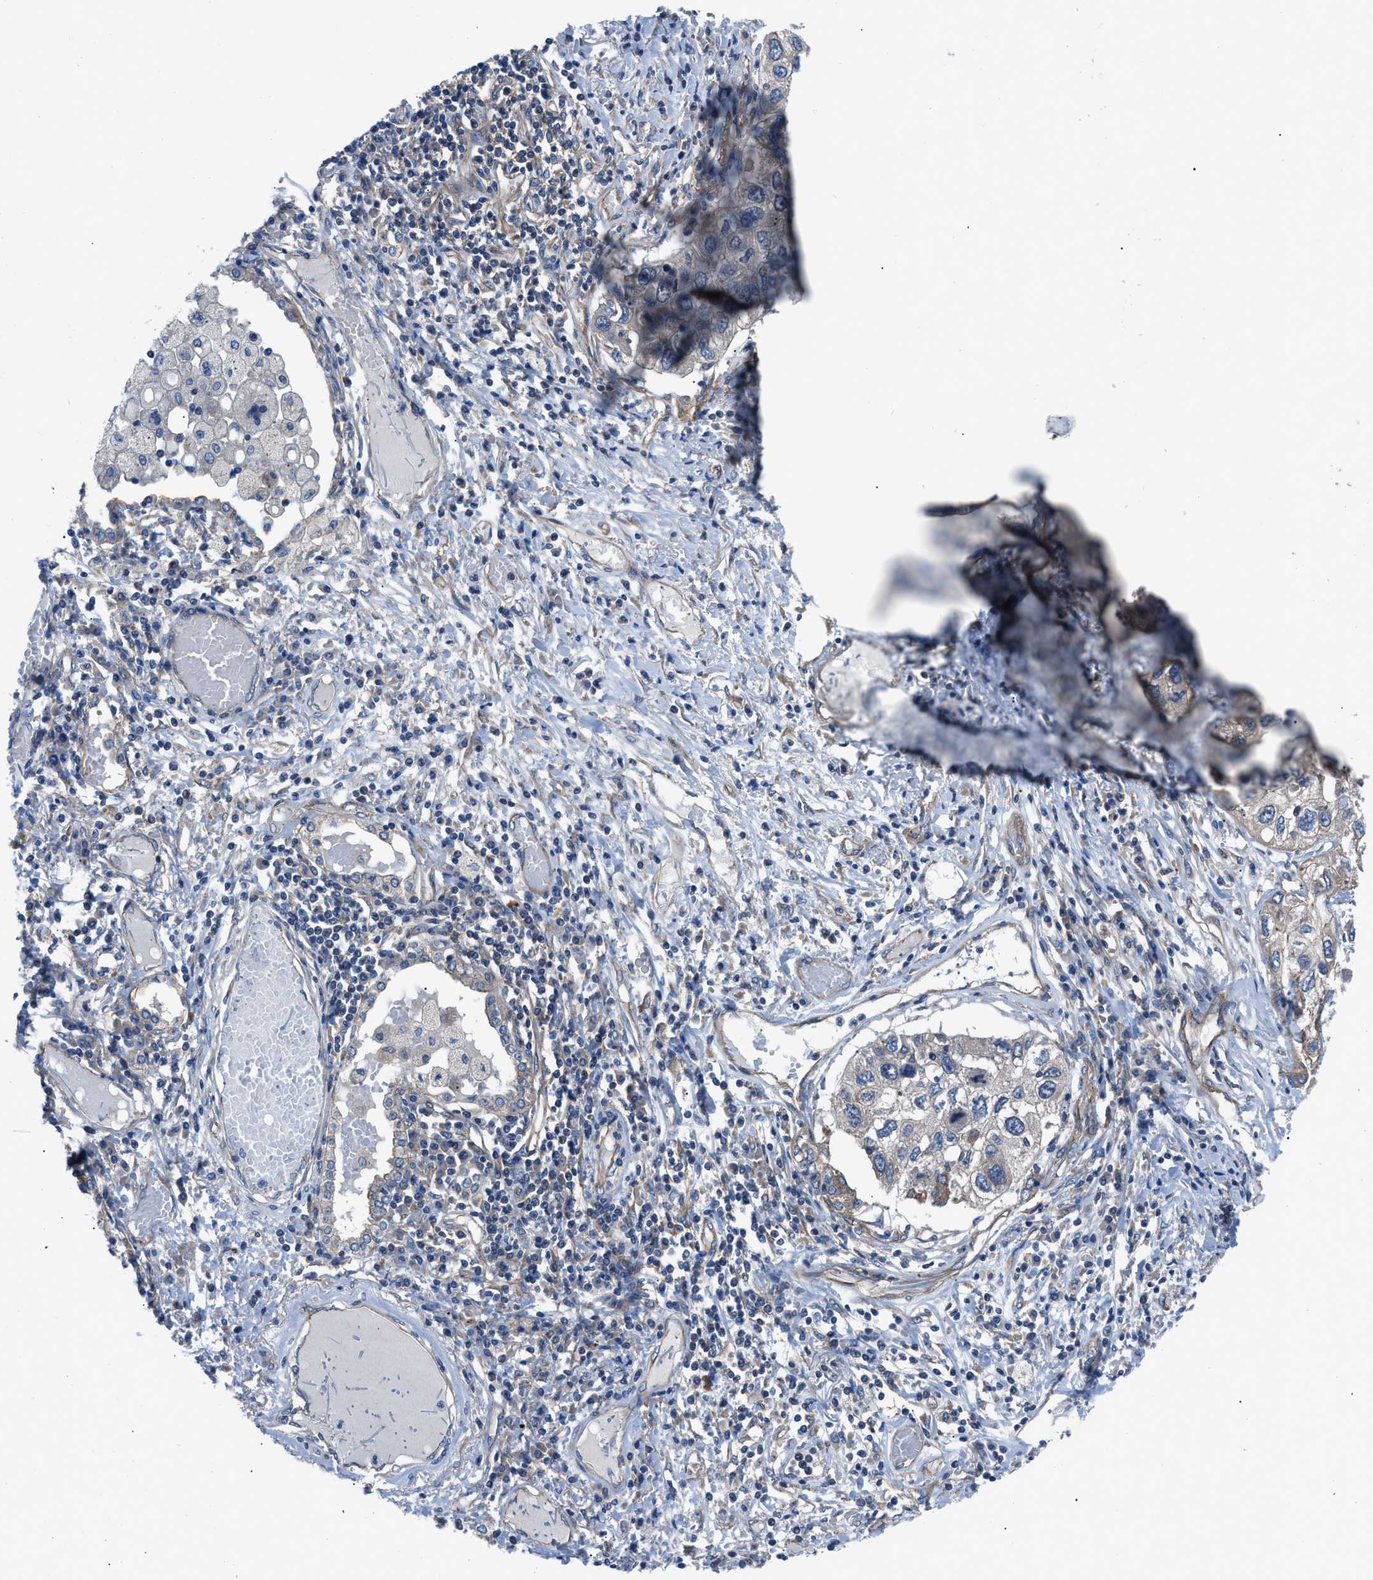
{"staining": {"intensity": "negative", "quantity": "none", "location": "none"}, "tissue": "lung cancer", "cell_type": "Tumor cells", "image_type": "cancer", "snomed": [{"axis": "morphology", "description": "Squamous cell carcinoma, NOS"}, {"axis": "topography", "description": "Lung"}], "caption": "This micrograph is of lung cancer stained with immunohistochemistry to label a protein in brown with the nuclei are counter-stained blue. There is no staining in tumor cells.", "gene": "TRIP4", "patient": {"sex": "male", "age": 71}}